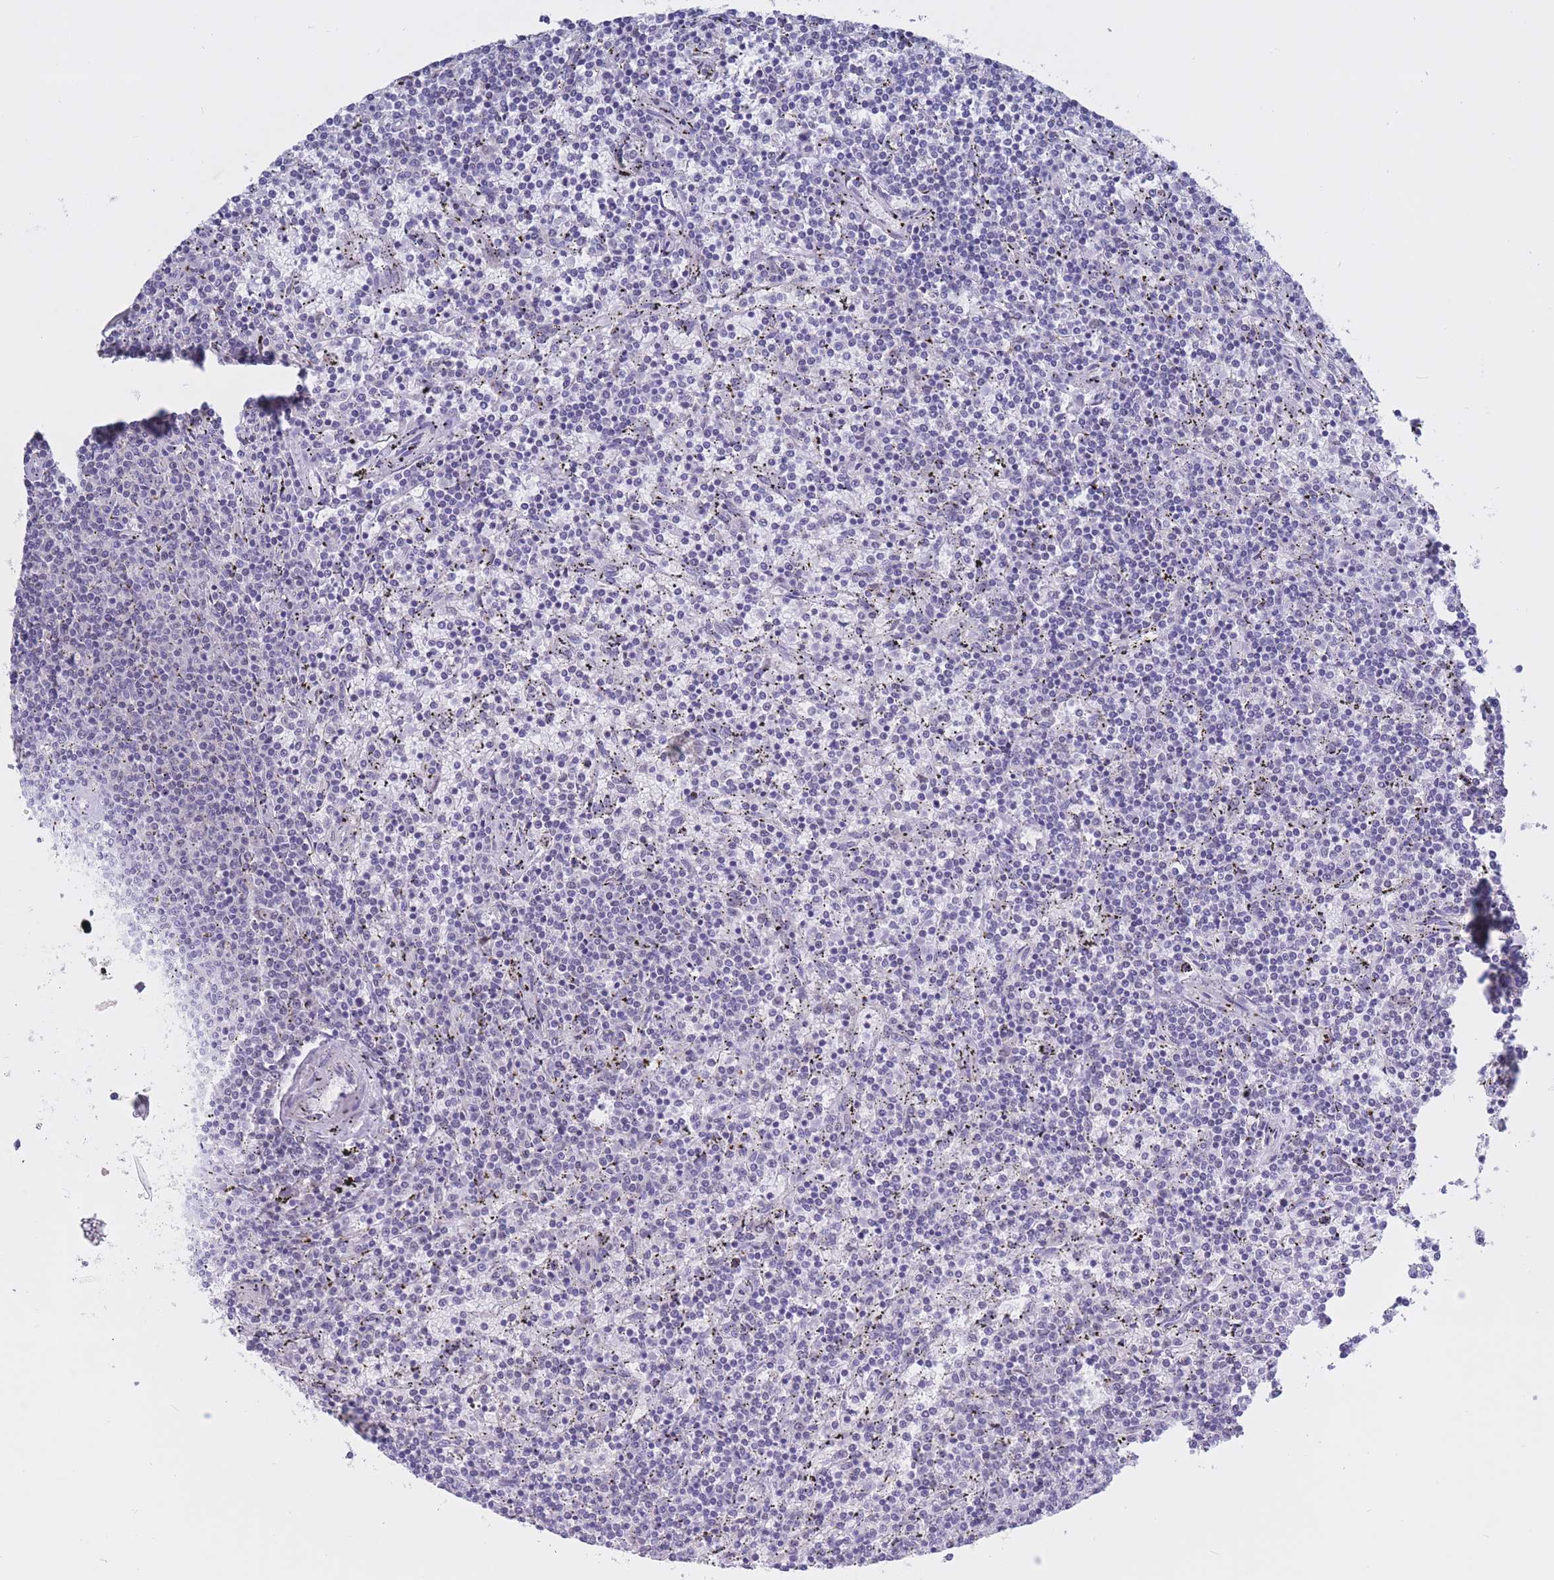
{"staining": {"intensity": "negative", "quantity": "none", "location": "none"}, "tissue": "lymphoma", "cell_type": "Tumor cells", "image_type": "cancer", "snomed": [{"axis": "morphology", "description": "Malignant lymphoma, non-Hodgkin's type, Low grade"}, {"axis": "topography", "description": "Spleen"}], "caption": "Tumor cells show no significant protein positivity in low-grade malignant lymphoma, non-Hodgkin's type.", "gene": "BOP1", "patient": {"sex": "female", "age": 50}}